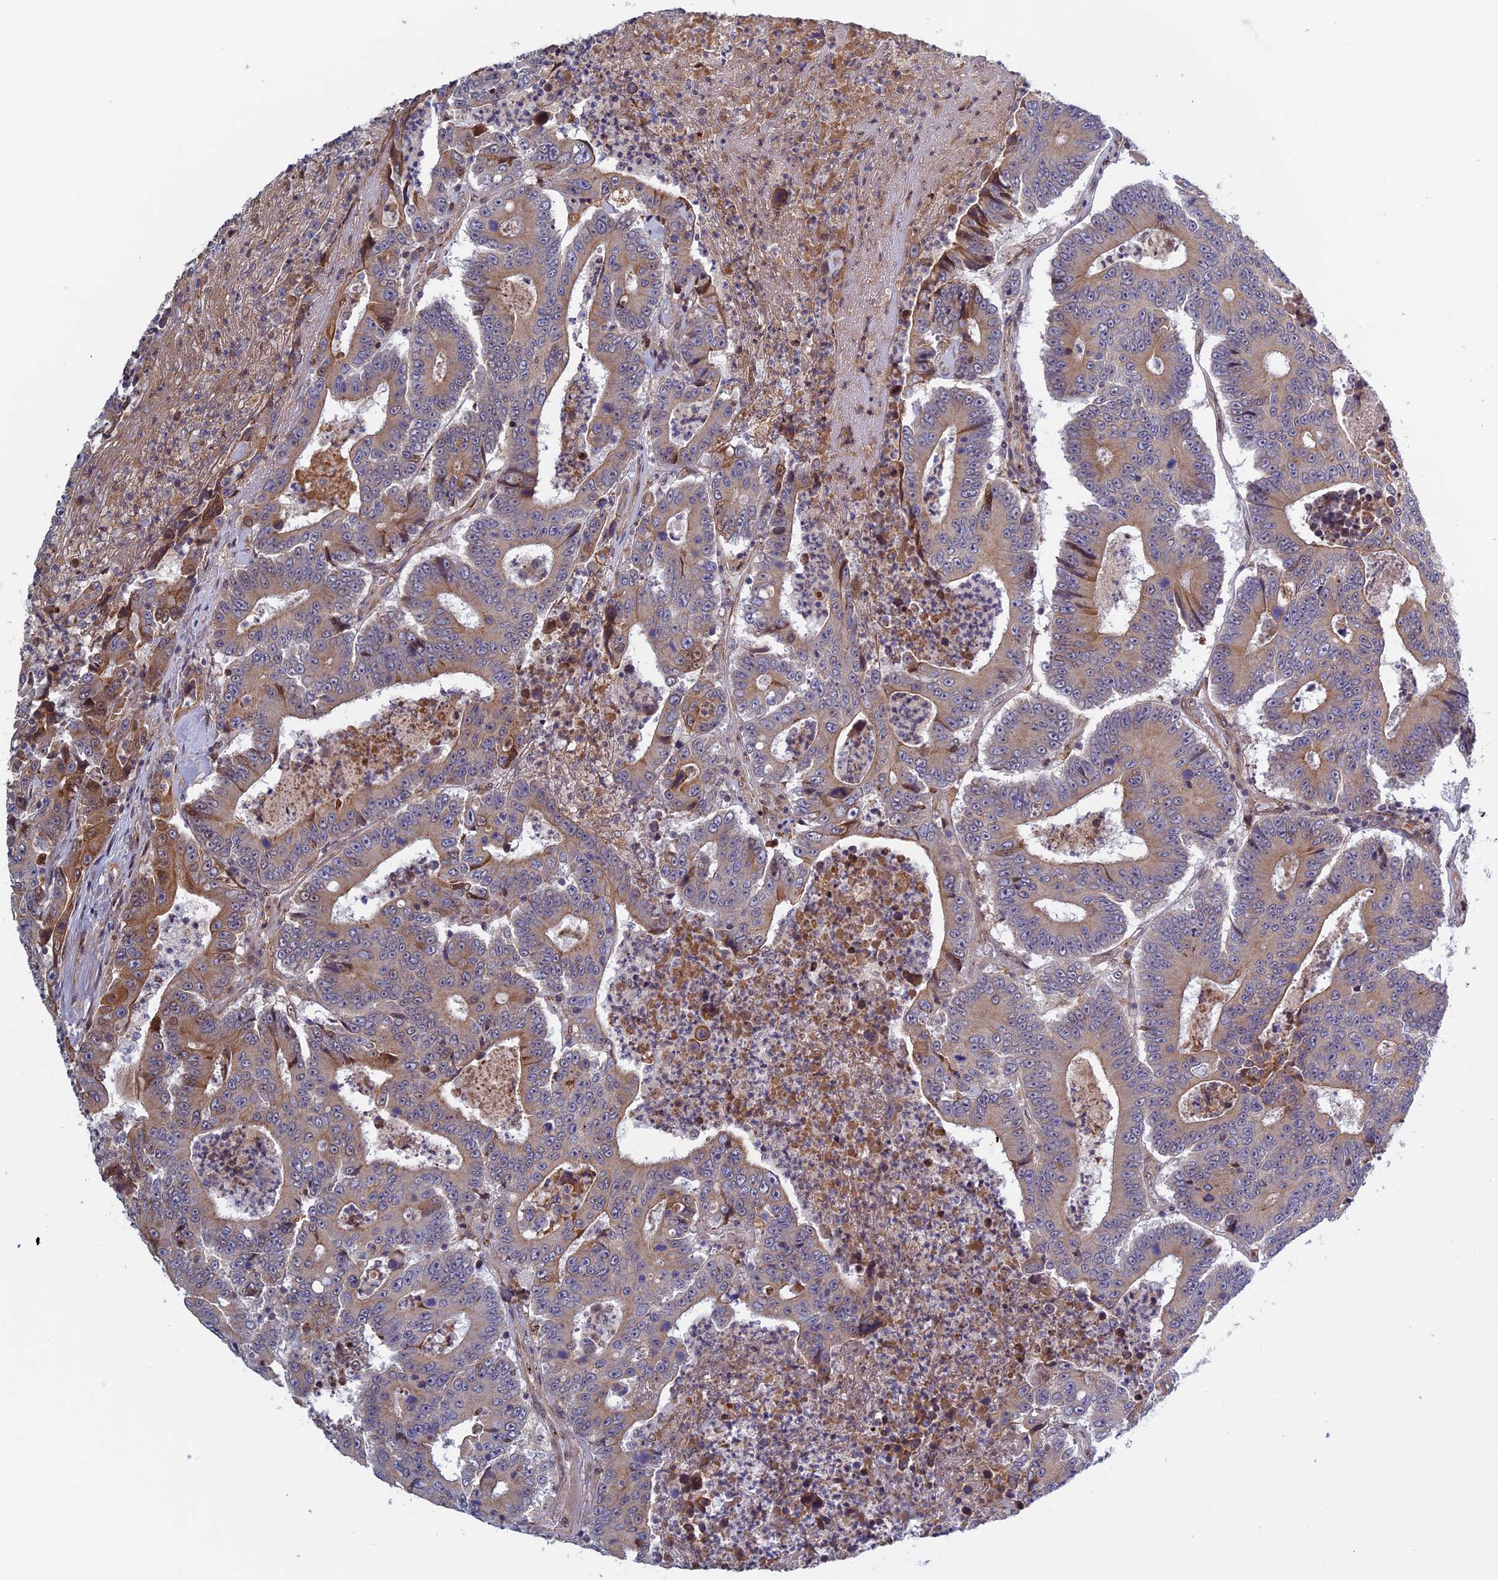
{"staining": {"intensity": "moderate", "quantity": "25%-75%", "location": "cytoplasmic/membranous"}, "tissue": "colorectal cancer", "cell_type": "Tumor cells", "image_type": "cancer", "snomed": [{"axis": "morphology", "description": "Adenocarcinoma, NOS"}, {"axis": "topography", "description": "Colon"}], "caption": "Approximately 25%-75% of tumor cells in human colorectal cancer (adenocarcinoma) reveal moderate cytoplasmic/membranous protein expression as visualized by brown immunohistochemical staining.", "gene": "FADS1", "patient": {"sex": "male", "age": 83}}